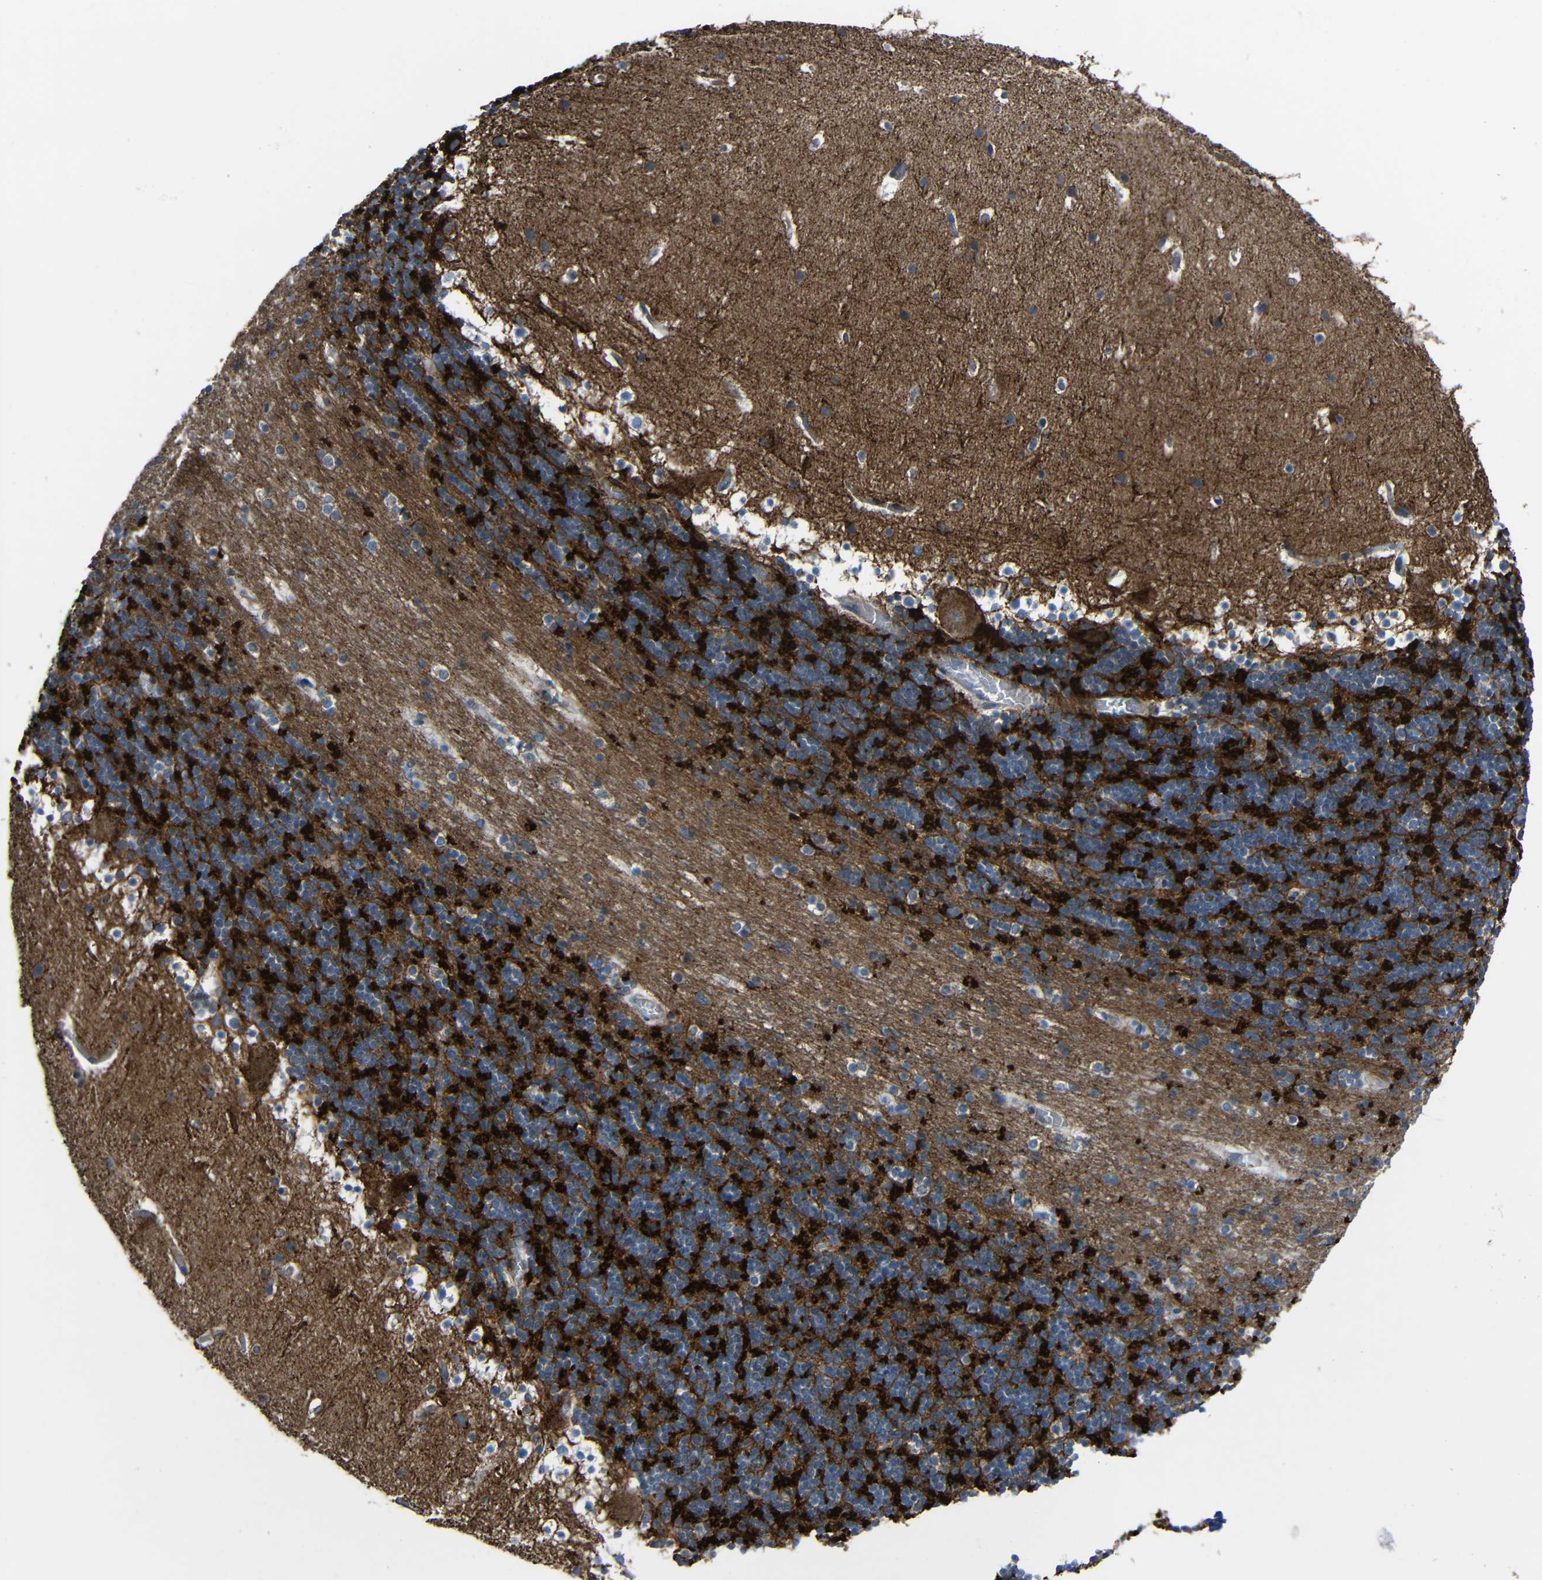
{"staining": {"intensity": "strong", "quantity": "25%-75%", "location": "cytoplasmic/membranous"}, "tissue": "cerebellum", "cell_type": "Cells in granular layer", "image_type": "normal", "snomed": [{"axis": "morphology", "description": "Normal tissue, NOS"}, {"axis": "topography", "description": "Cerebellum"}], "caption": "Protein staining of unremarkable cerebellum displays strong cytoplasmic/membranous expression in approximately 25%-75% of cells in granular layer. The staining is performed using DAB brown chromogen to label protein expression. The nuclei are counter-stained blue using hematoxylin.", "gene": "DNAJC5", "patient": {"sex": "male", "age": 45}}